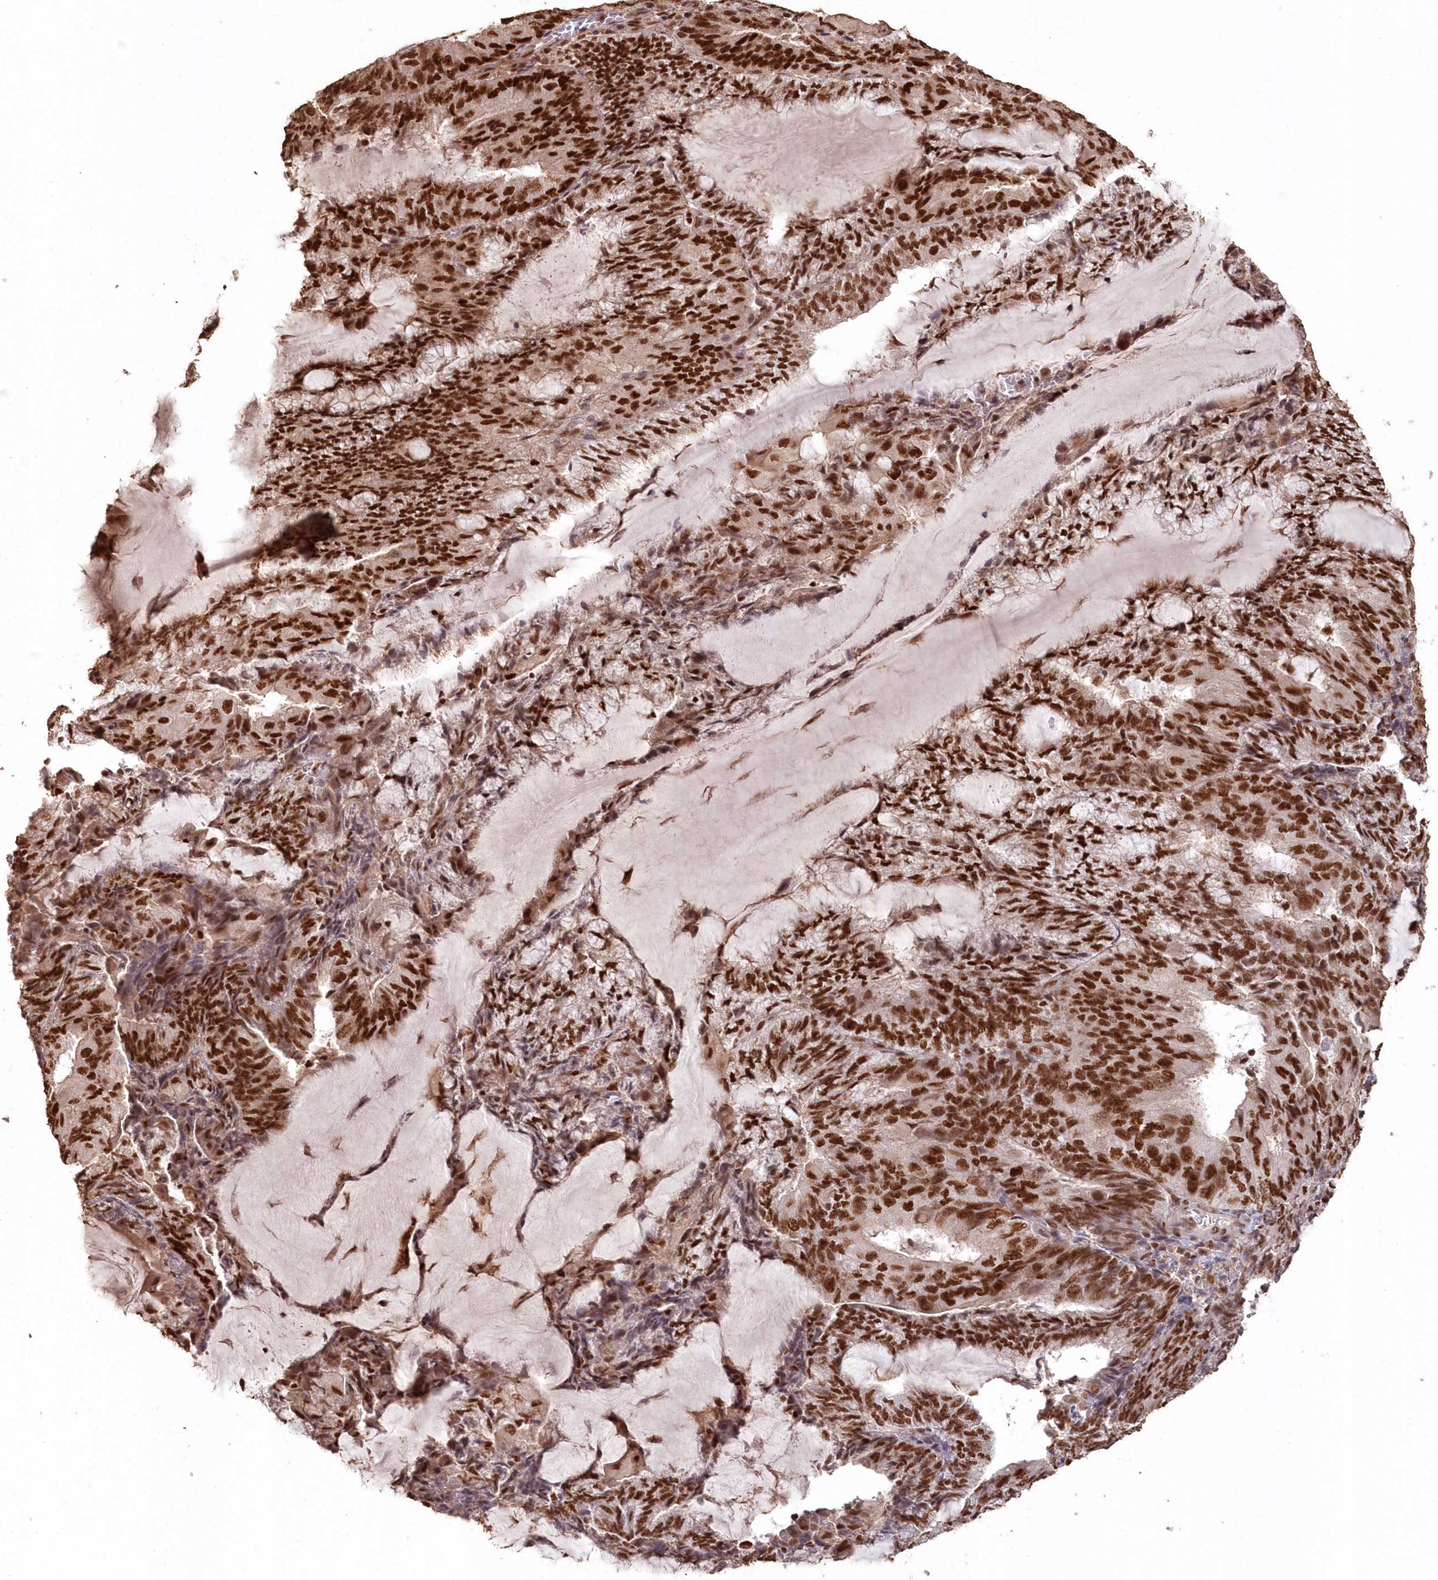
{"staining": {"intensity": "strong", "quantity": ">75%", "location": "nuclear"}, "tissue": "endometrial cancer", "cell_type": "Tumor cells", "image_type": "cancer", "snomed": [{"axis": "morphology", "description": "Adenocarcinoma, NOS"}, {"axis": "topography", "description": "Endometrium"}], "caption": "Immunohistochemistry (IHC) (DAB (3,3'-diaminobenzidine)) staining of endometrial adenocarcinoma demonstrates strong nuclear protein expression in approximately >75% of tumor cells.", "gene": "PDS5A", "patient": {"sex": "female", "age": 81}}